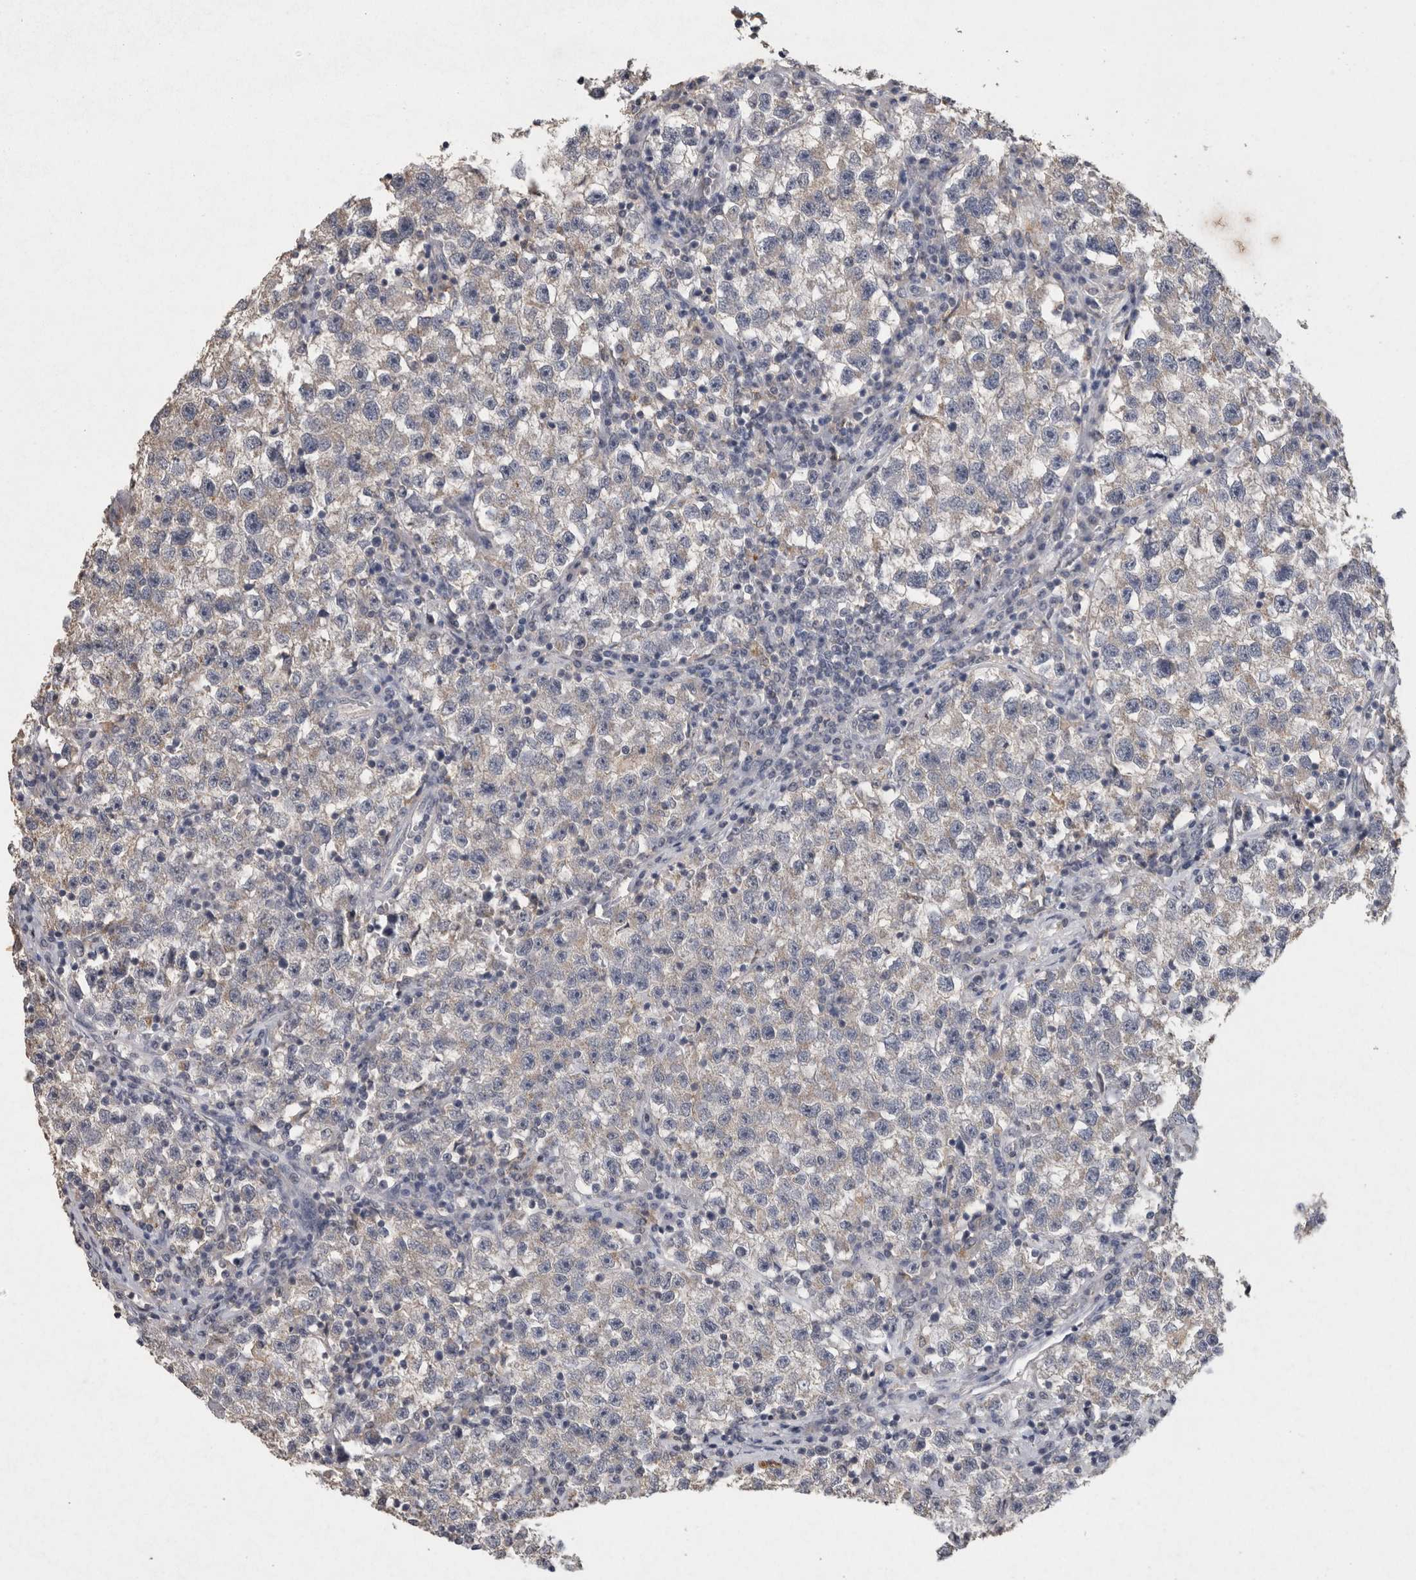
{"staining": {"intensity": "negative", "quantity": "none", "location": "none"}, "tissue": "testis cancer", "cell_type": "Tumor cells", "image_type": "cancer", "snomed": [{"axis": "morphology", "description": "Seminoma, NOS"}, {"axis": "topography", "description": "Testis"}], "caption": "High power microscopy histopathology image of an immunohistochemistry photomicrograph of testis seminoma, revealing no significant positivity in tumor cells.", "gene": "CNTFR", "patient": {"sex": "male", "age": 22}}